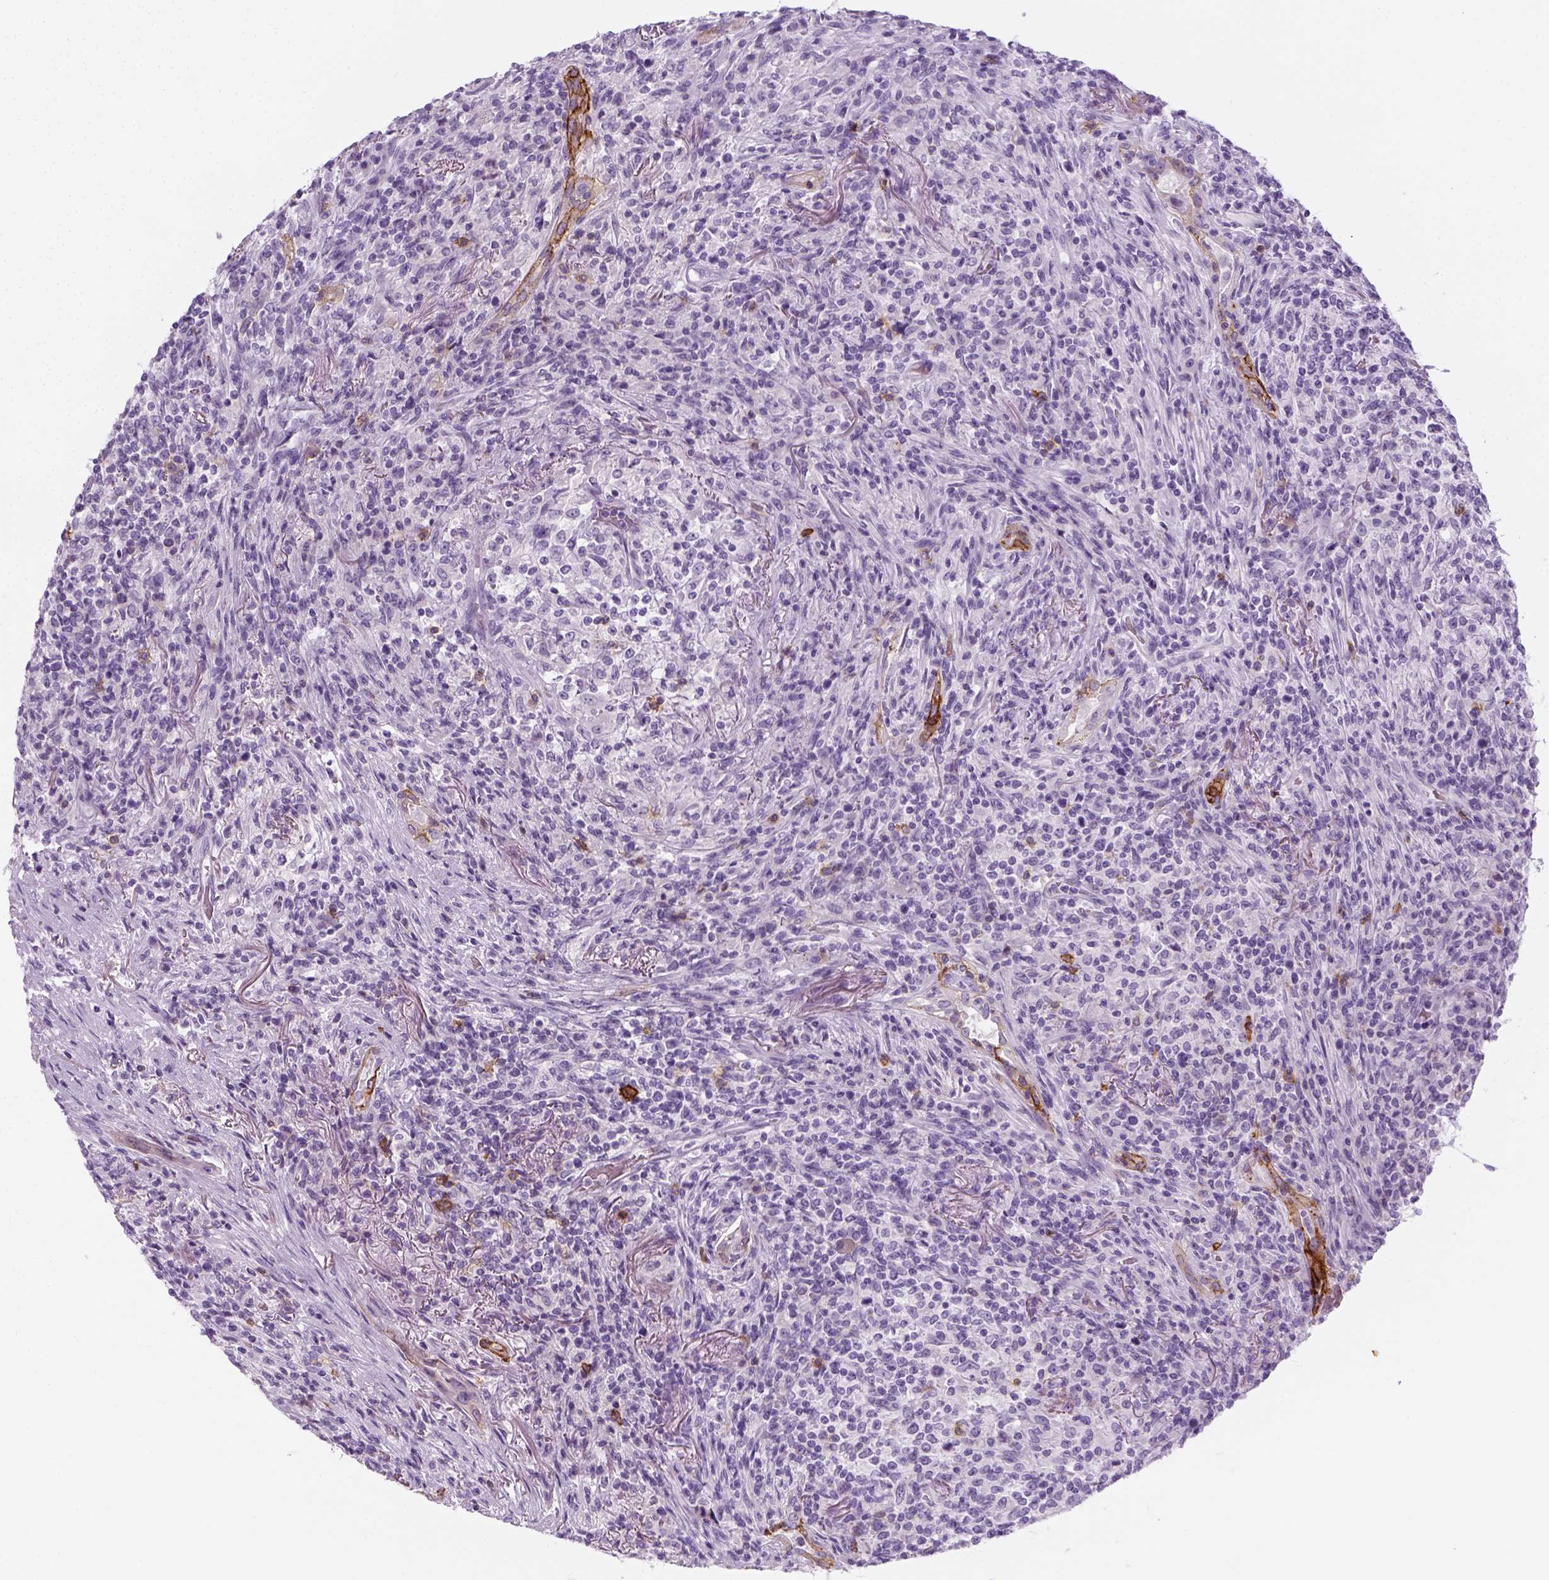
{"staining": {"intensity": "negative", "quantity": "none", "location": "none"}, "tissue": "lymphoma", "cell_type": "Tumor cells", "image_type": "cancer", "snomed": [{"axis": "morphology", "description": "Malignant lymphoma, non-Hodgkin's type, High grade"}, {"axis": "topography", "description": "Lung"}], "caption": "This is a image of immunohistochemistry staining of malignant lymphoma, non-Hodgkin's type (high-grade), which shows no staining in tumor cells.", "gene": "AQP3", "patient": {"sex": "male", "age": 79}}